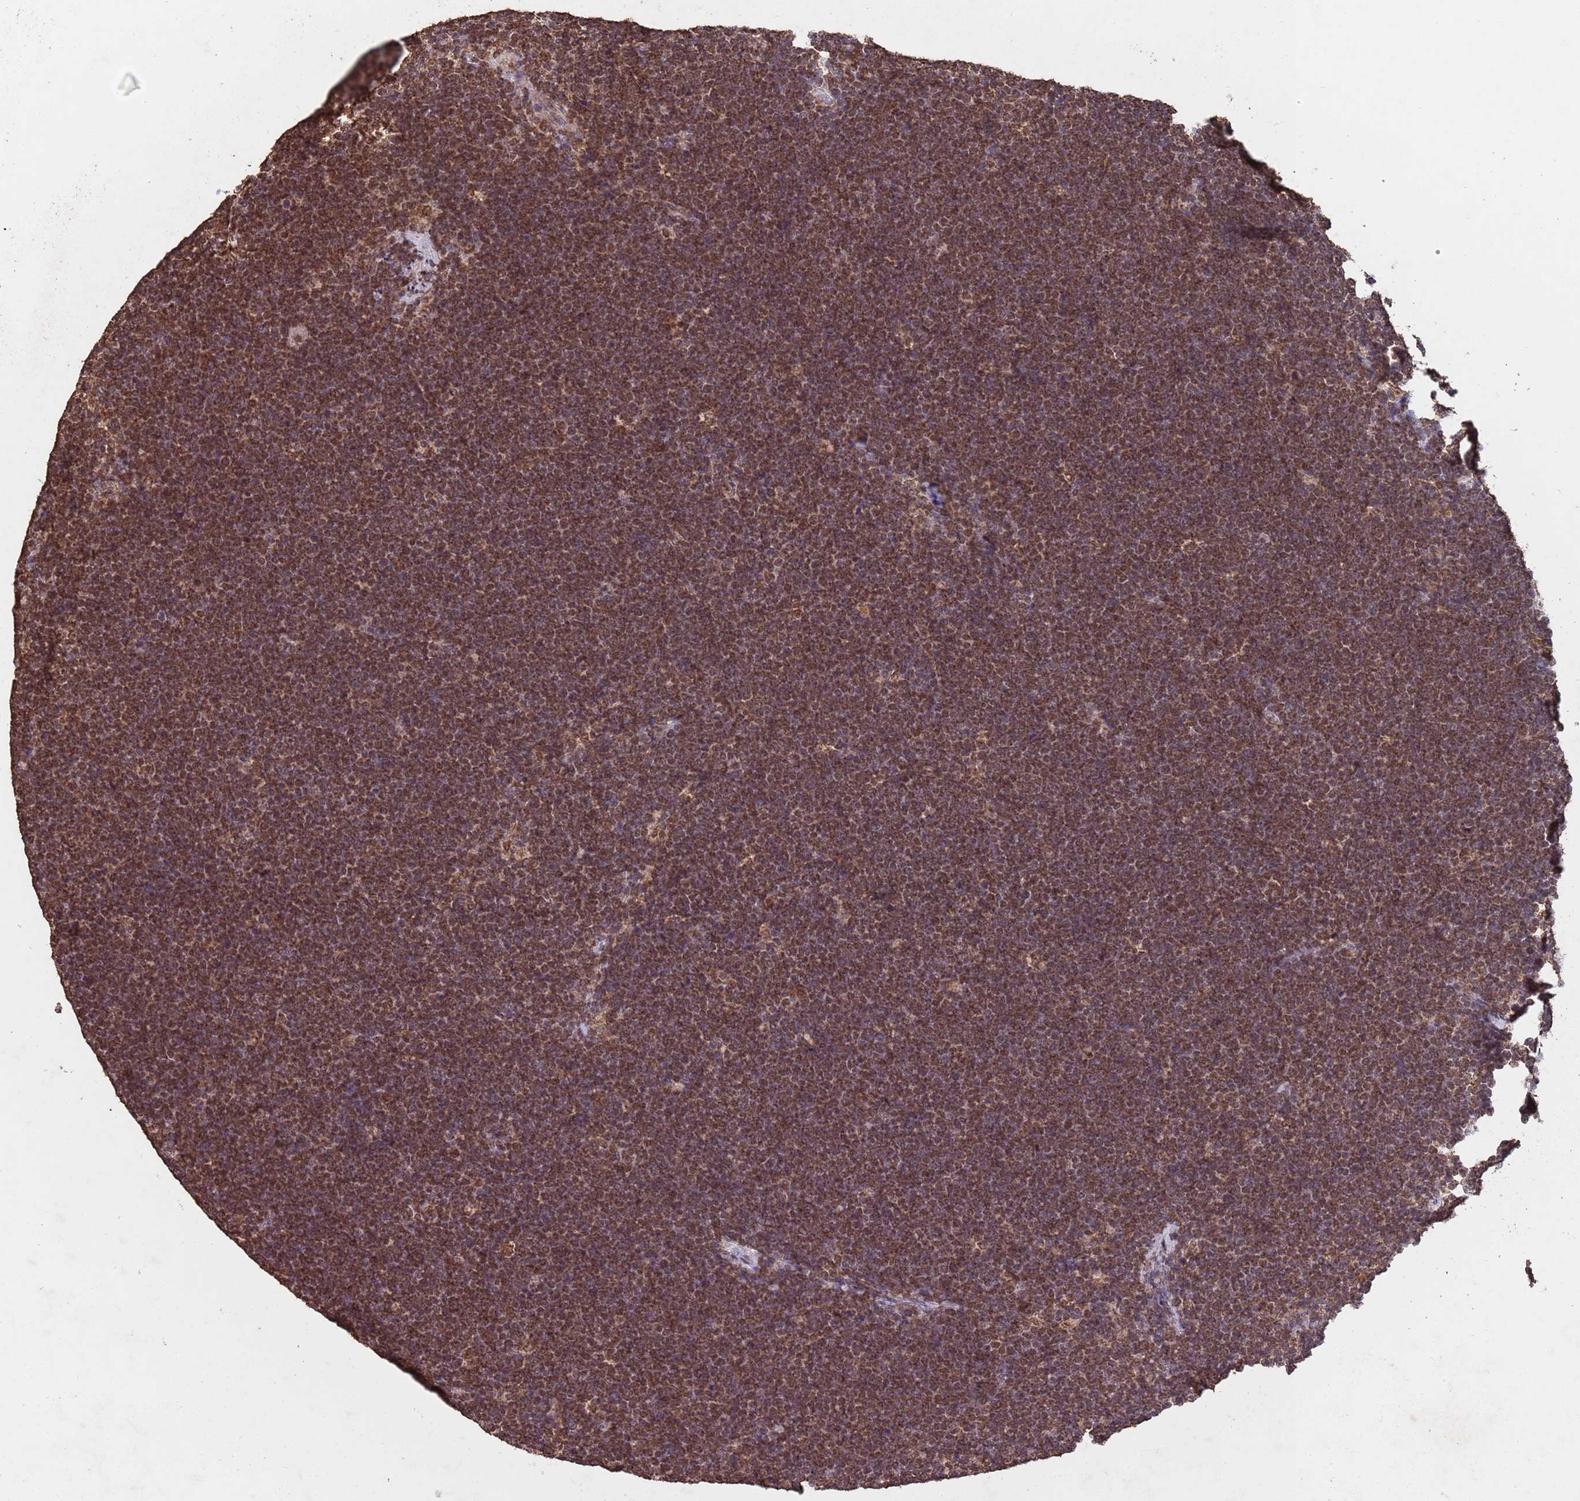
{"staining": {"intensity": "moderate", "quantity": ">75%", "location": "nuclear"}, "tissue": "lymphoma", "cell_type": "Tumor cells", "image_type": "cancer", "snomed": [{"axis": "morphology", "description": "Malignant lymphoma, non-Hodgkin's type, High grade"}, {"axis": "topography", "description": "Lymph node"}], "caption": "A photomicrograph of human high-grade malignant lymphoma, non-Hodgkin's type stained for a protein demonstrates moderate nuclear brown staining in tumor cells.", "gene": "HDAC10", "patient": {"sex": "male", "age": 13}}